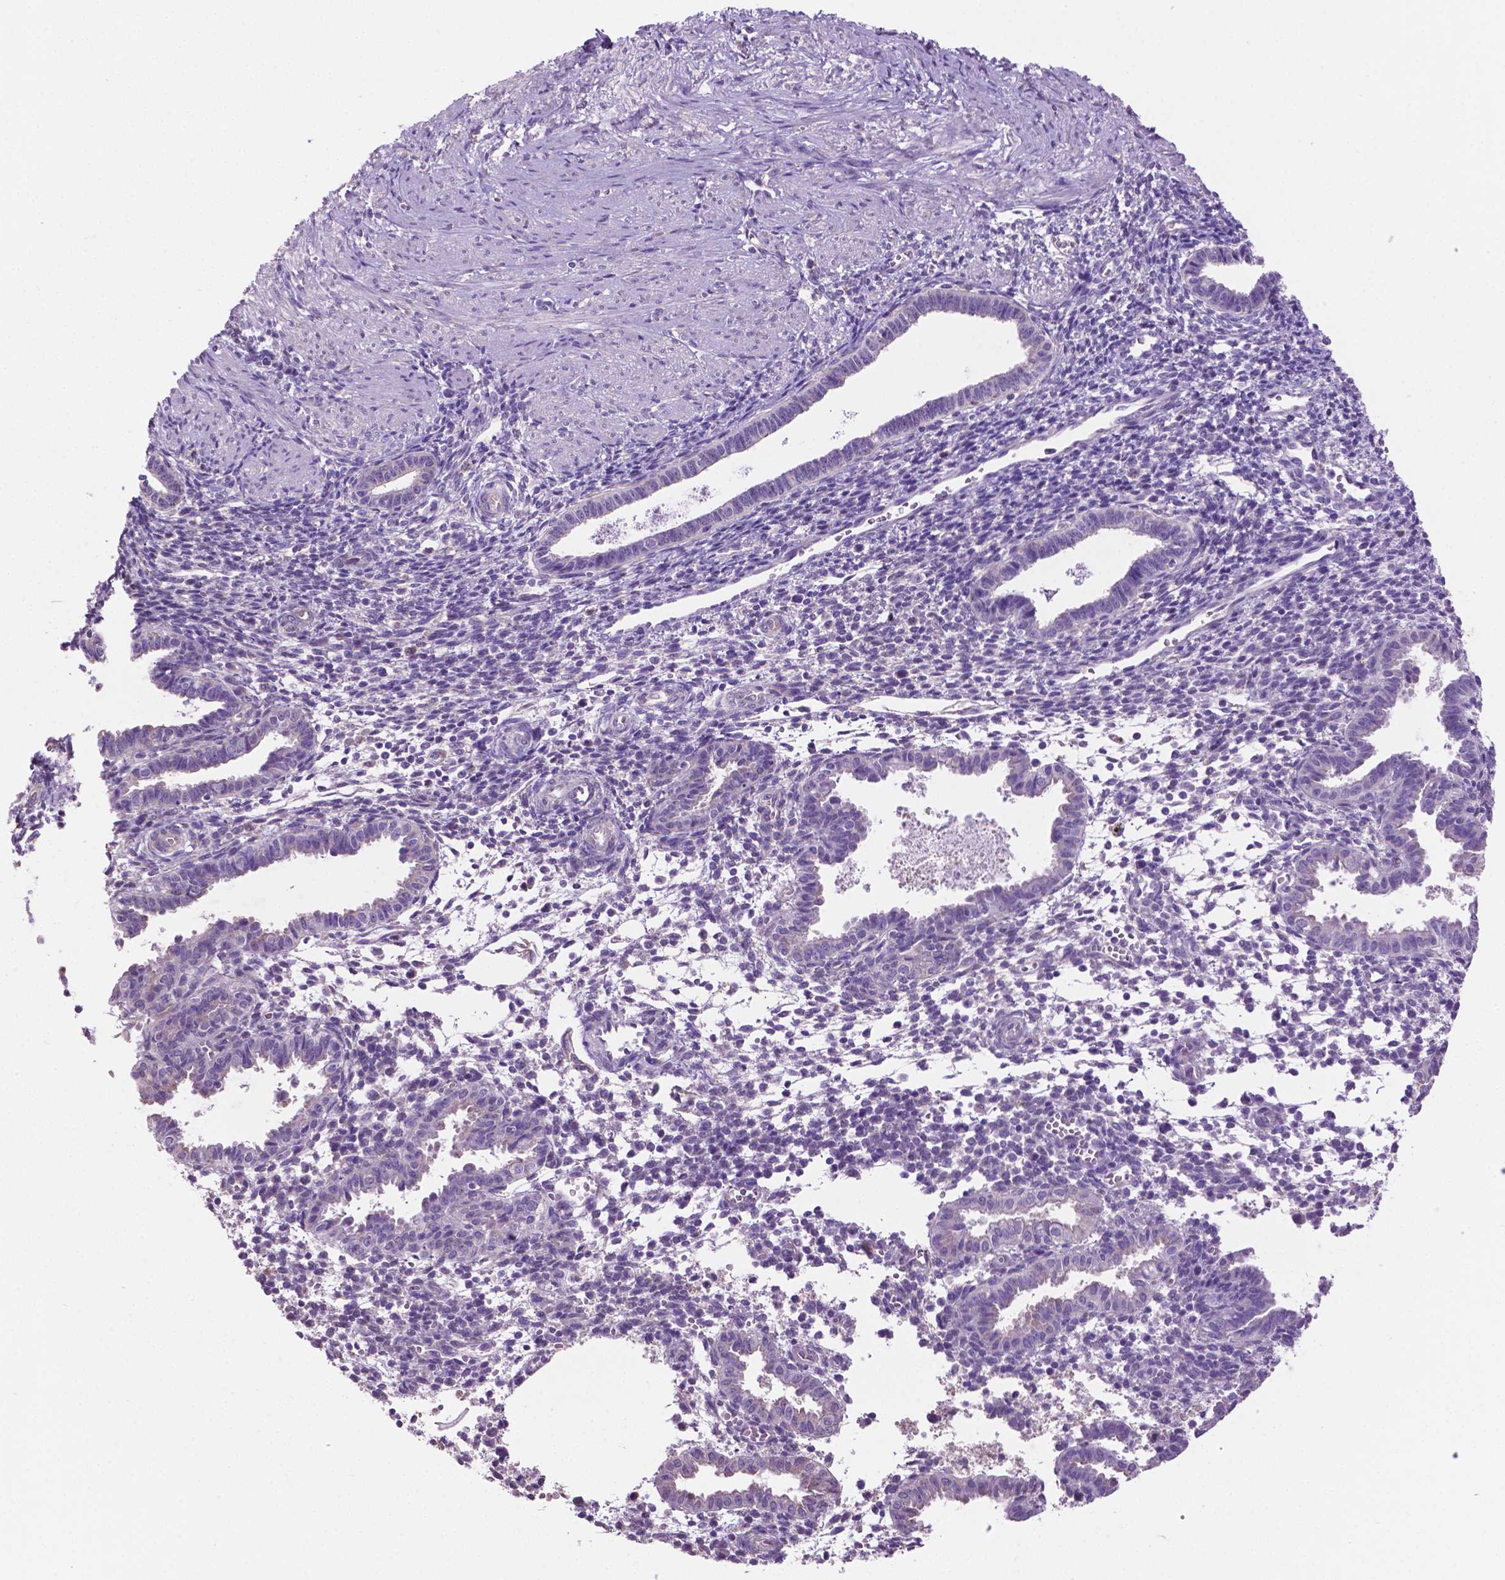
{"staining": {"intensity": "negative", "quantity": "none", "location": "none"}, "tissue": "endometrium", "cell_type": "Cells in endometrial stroma", "image_type": "normal", "snomed": [{"axis": "morphology", "description": "Normal tissue, NOS"}, {"axis": "topography", "description": "Endometrium"}], "caption": "A high-resolution image shows immunohistochemistry staining of unremarkable endometrium, which demonstrates no significant expression in cells in endometrial stroma.", "gene": "SPDYA", "patient": {"sex": "female", "age": 37}}